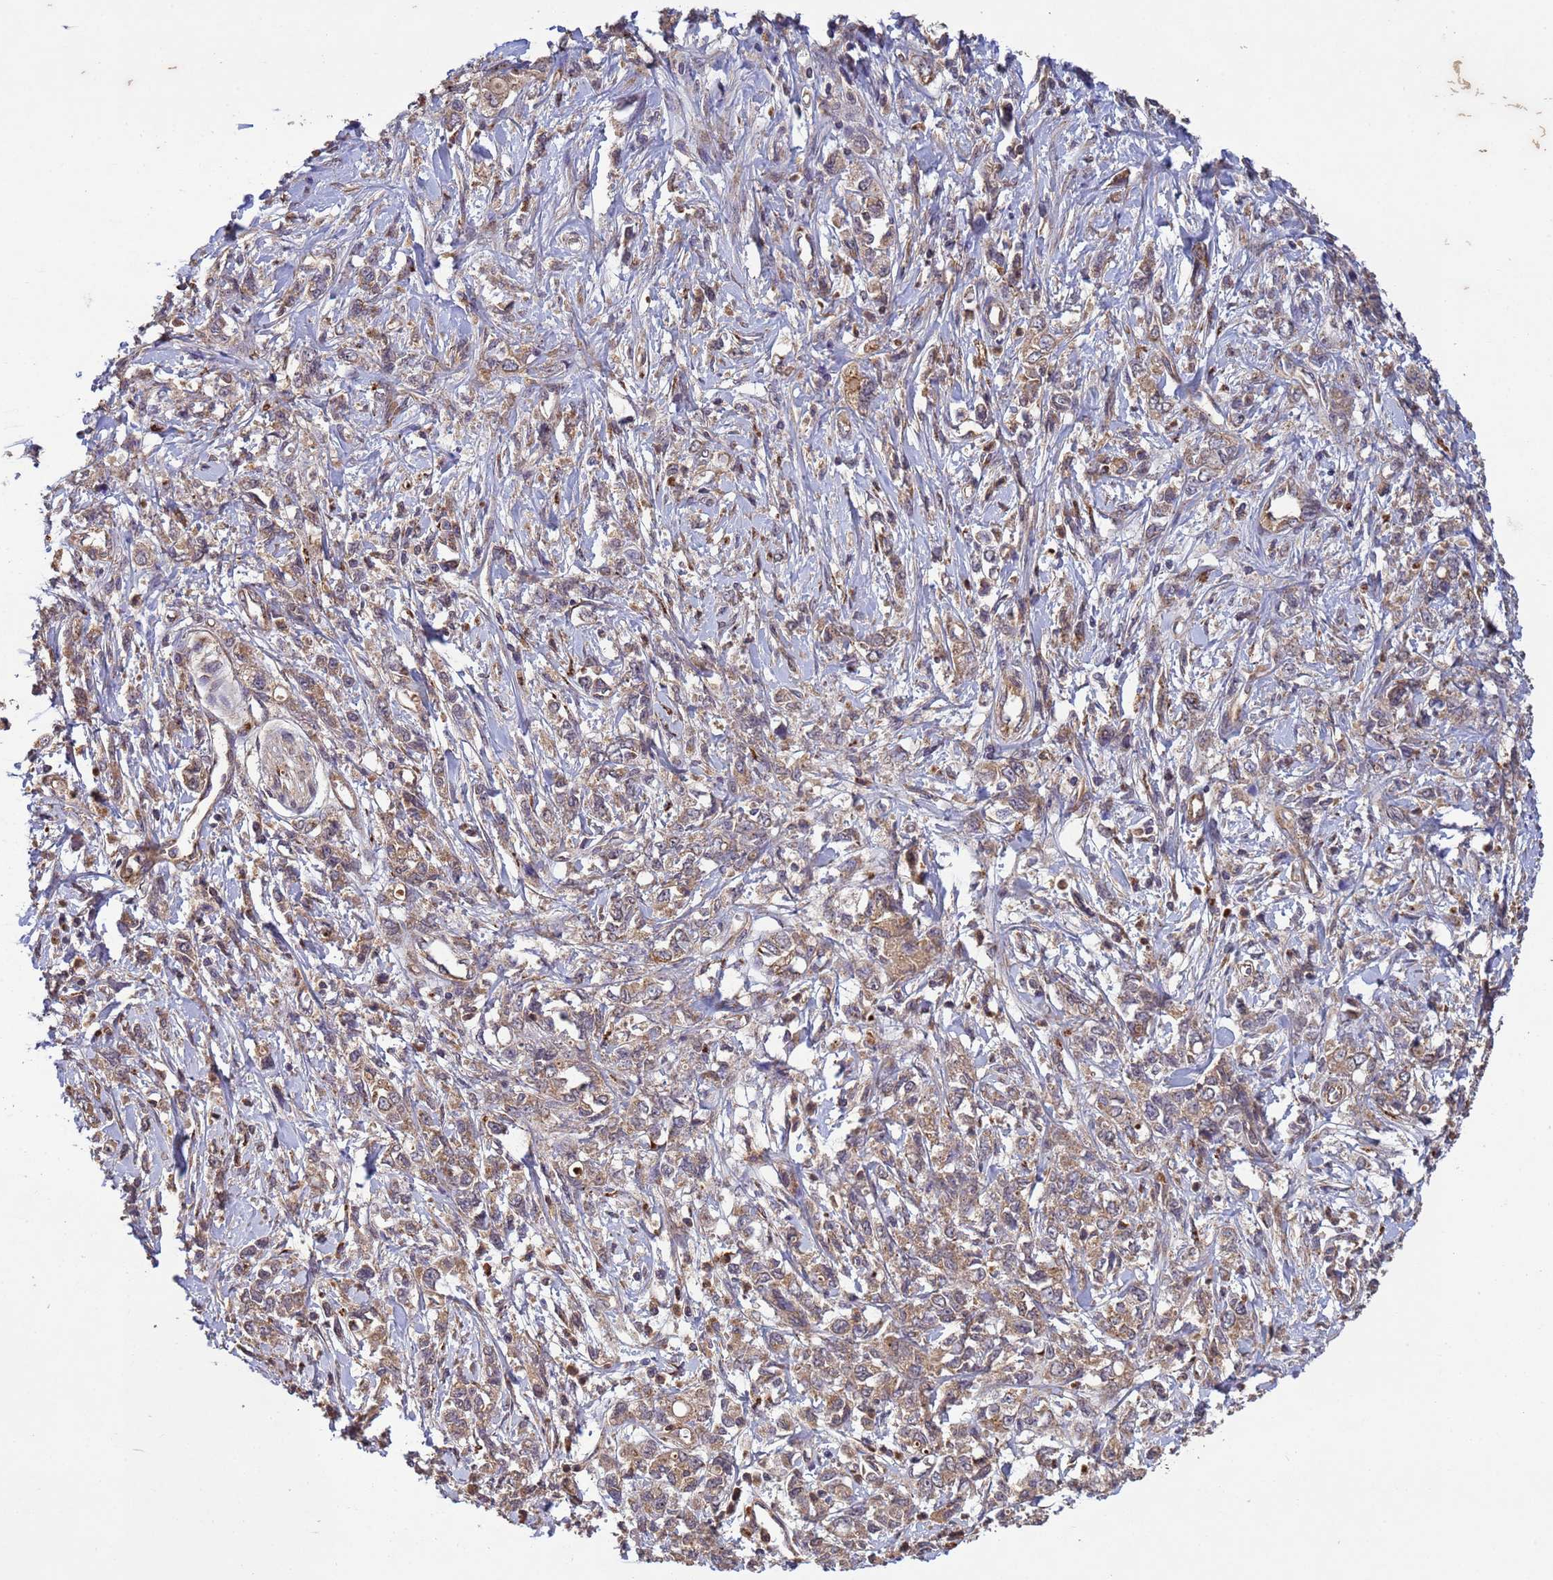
{"staining": {"intensity": "moderate", "quantity": ">75%", "location": "cytoplasmic/membranous"}, "tissue": "stomach cancer", "cell_type": "Tumor cells", "image_type": "cancer", "snomed": [{"axis": "morphology", "description": "Adenocarcinoma, NOS"}, {"axis": "topography", "description": "Stomach"}], "caption": "Stomach adenocarcinoma stained for a protein (brown) exhibits moderate cytoplasmic/membranous positive staining in about >75% of tumor cells.", "gene": "FASTKD1", "patient": {"sex": "female", "age": 76}}